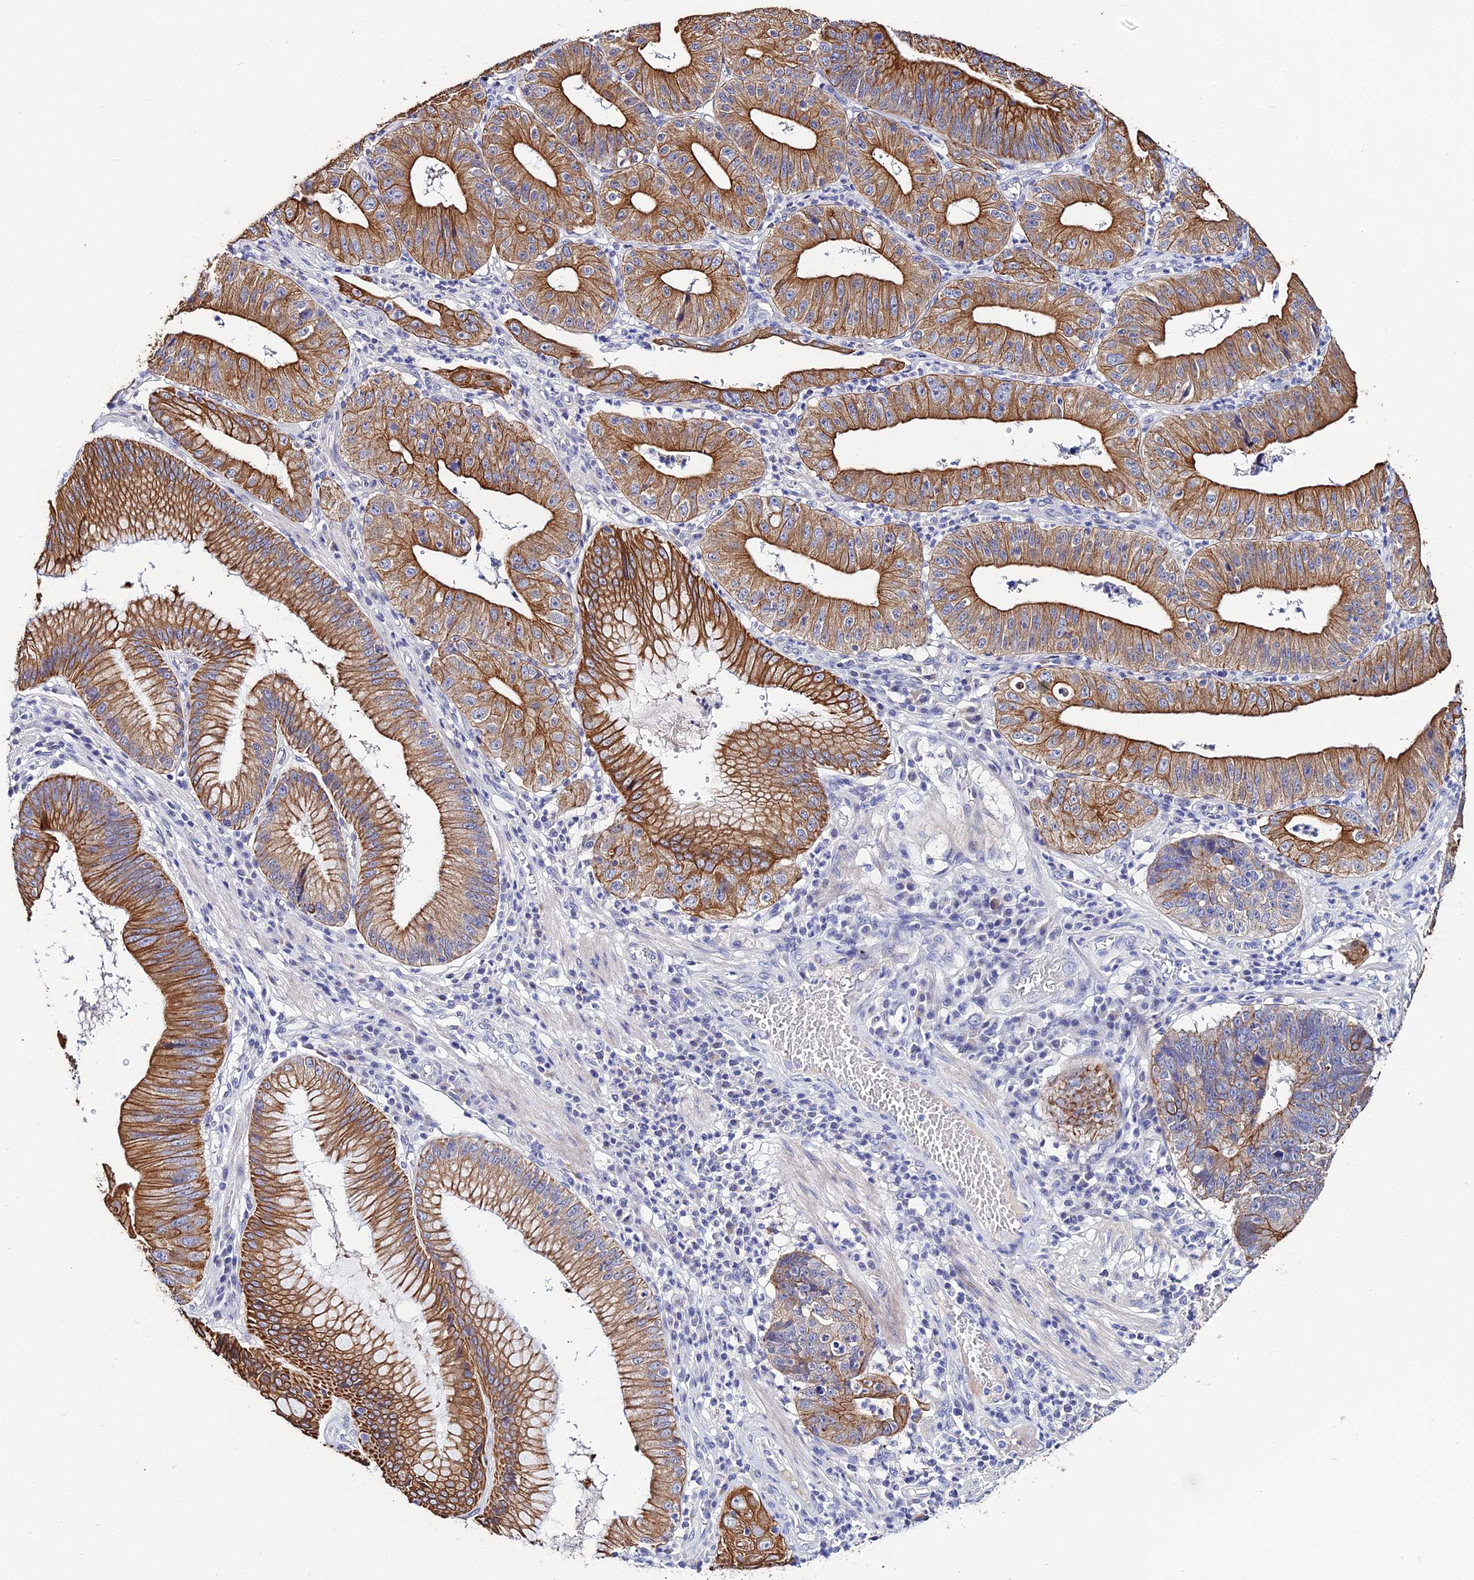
{"staining": {"intensity": "strong", "quantity": ">75%", "location": "cytoplasmic/membranous"}, "tissue": "stomach cancer", "cell_type": "Tumor cells", "image_type": "cancer", "snomed": [{"axis": "morphology", "description": "Adenocarcinoma, NOS"}, {"axis": "topography", "description": "Stomach"}], "caption": "Strong cytoplasmic/membranous expression for a protein is seen in about >75% of tumor cells of adenocarcinoma (stomach) using immunohistochemistry (IHC).", "gene": "ZXDA", "patient": {"sex": "male", "age": 59}}